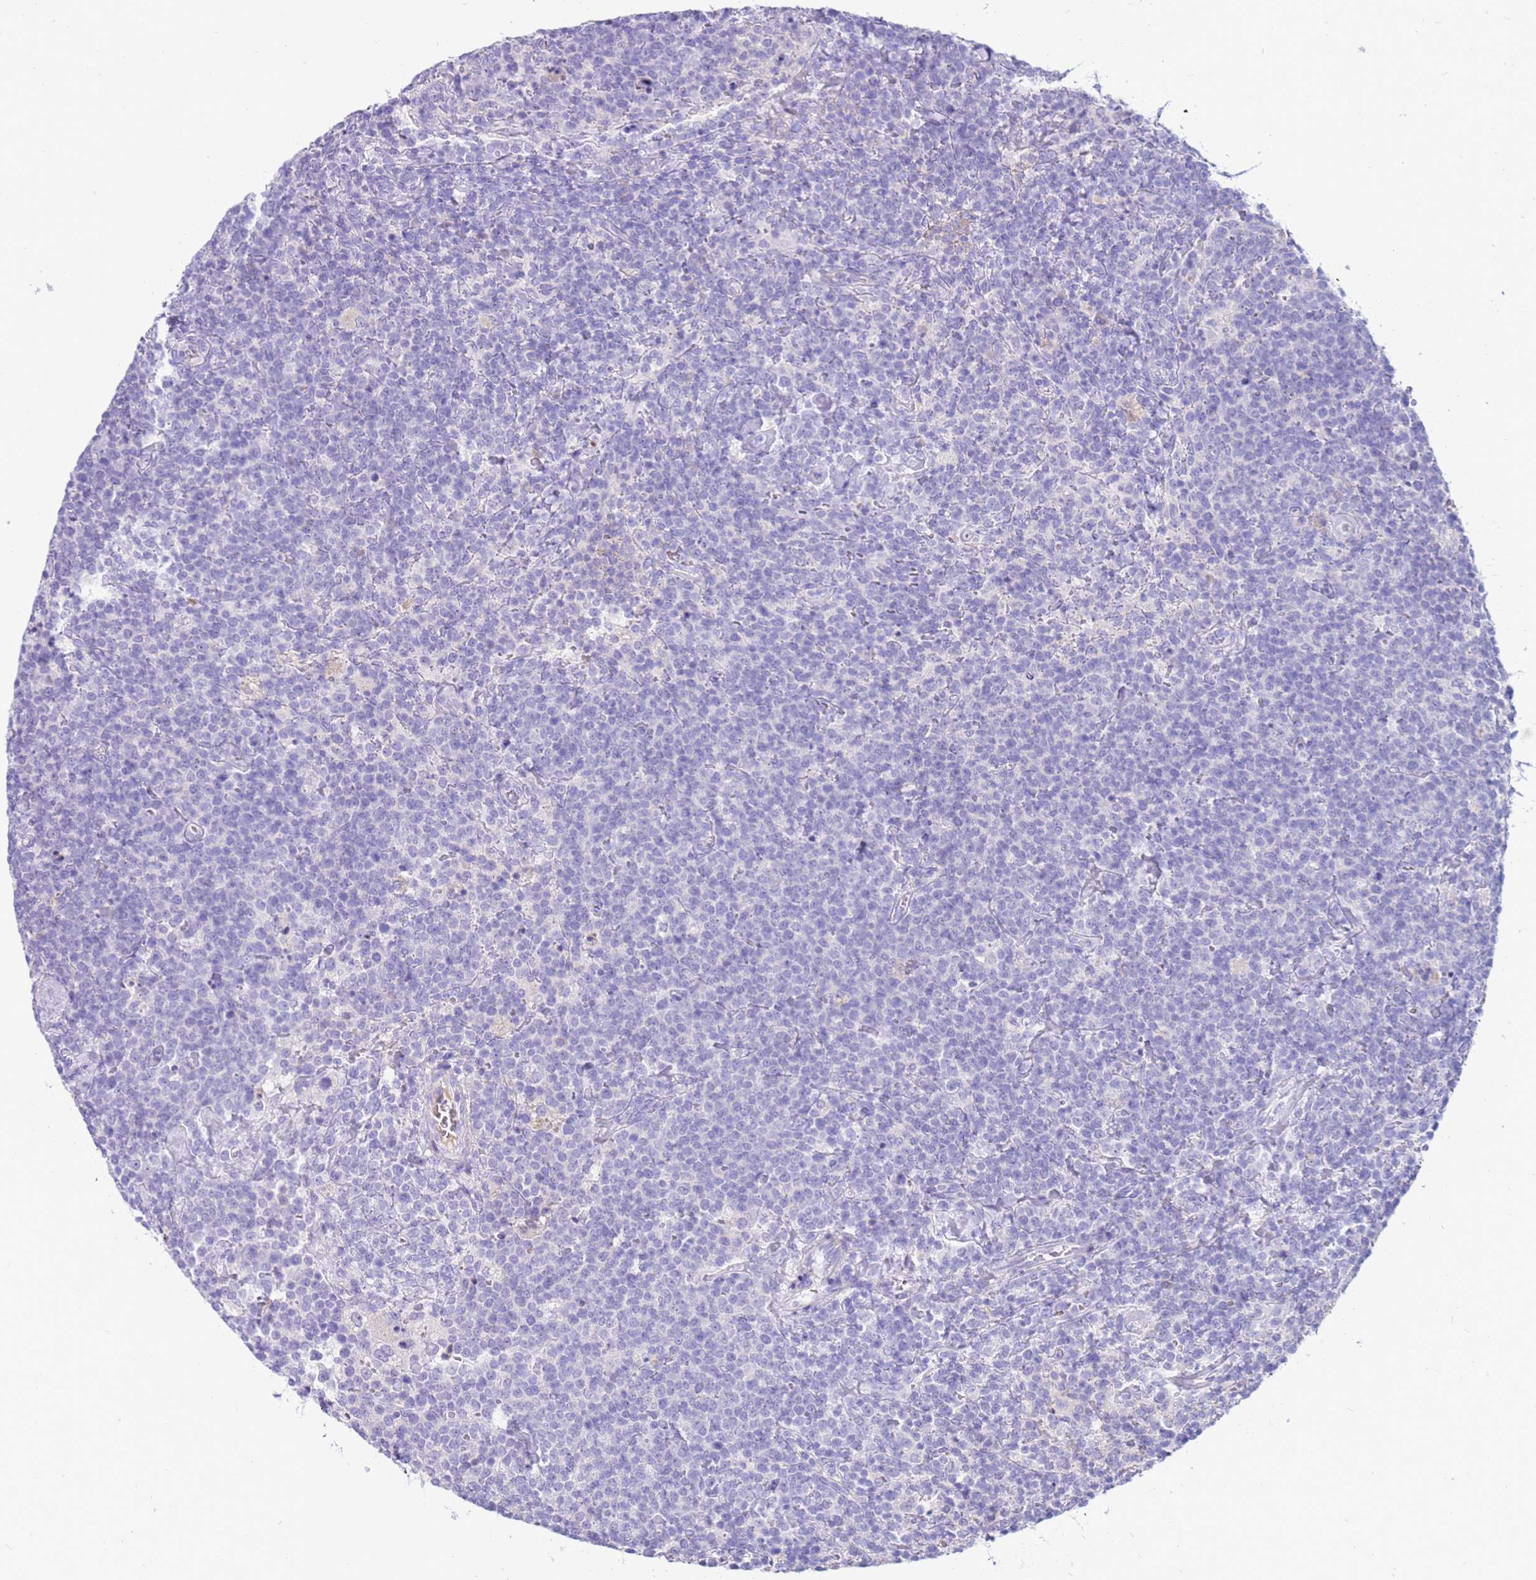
{"staining": {"intensity": "negative", "quantity": "none", "location": "none"}, "tissue": "lymphoma", "cell_type": "Tumor cells", "image_type": "cancer", "snomed": [{"axis": "morphology", "description": "Malignant lymphoma, non-Hodgkin's type, High grade"}, {"axis": "topography", "description": "Lymph node"}], "caption": "There is no significant positivity in tumor cells of lymphoma.", "gene": "EVPLL", "patient": {"sex": "male", "age": 61}}